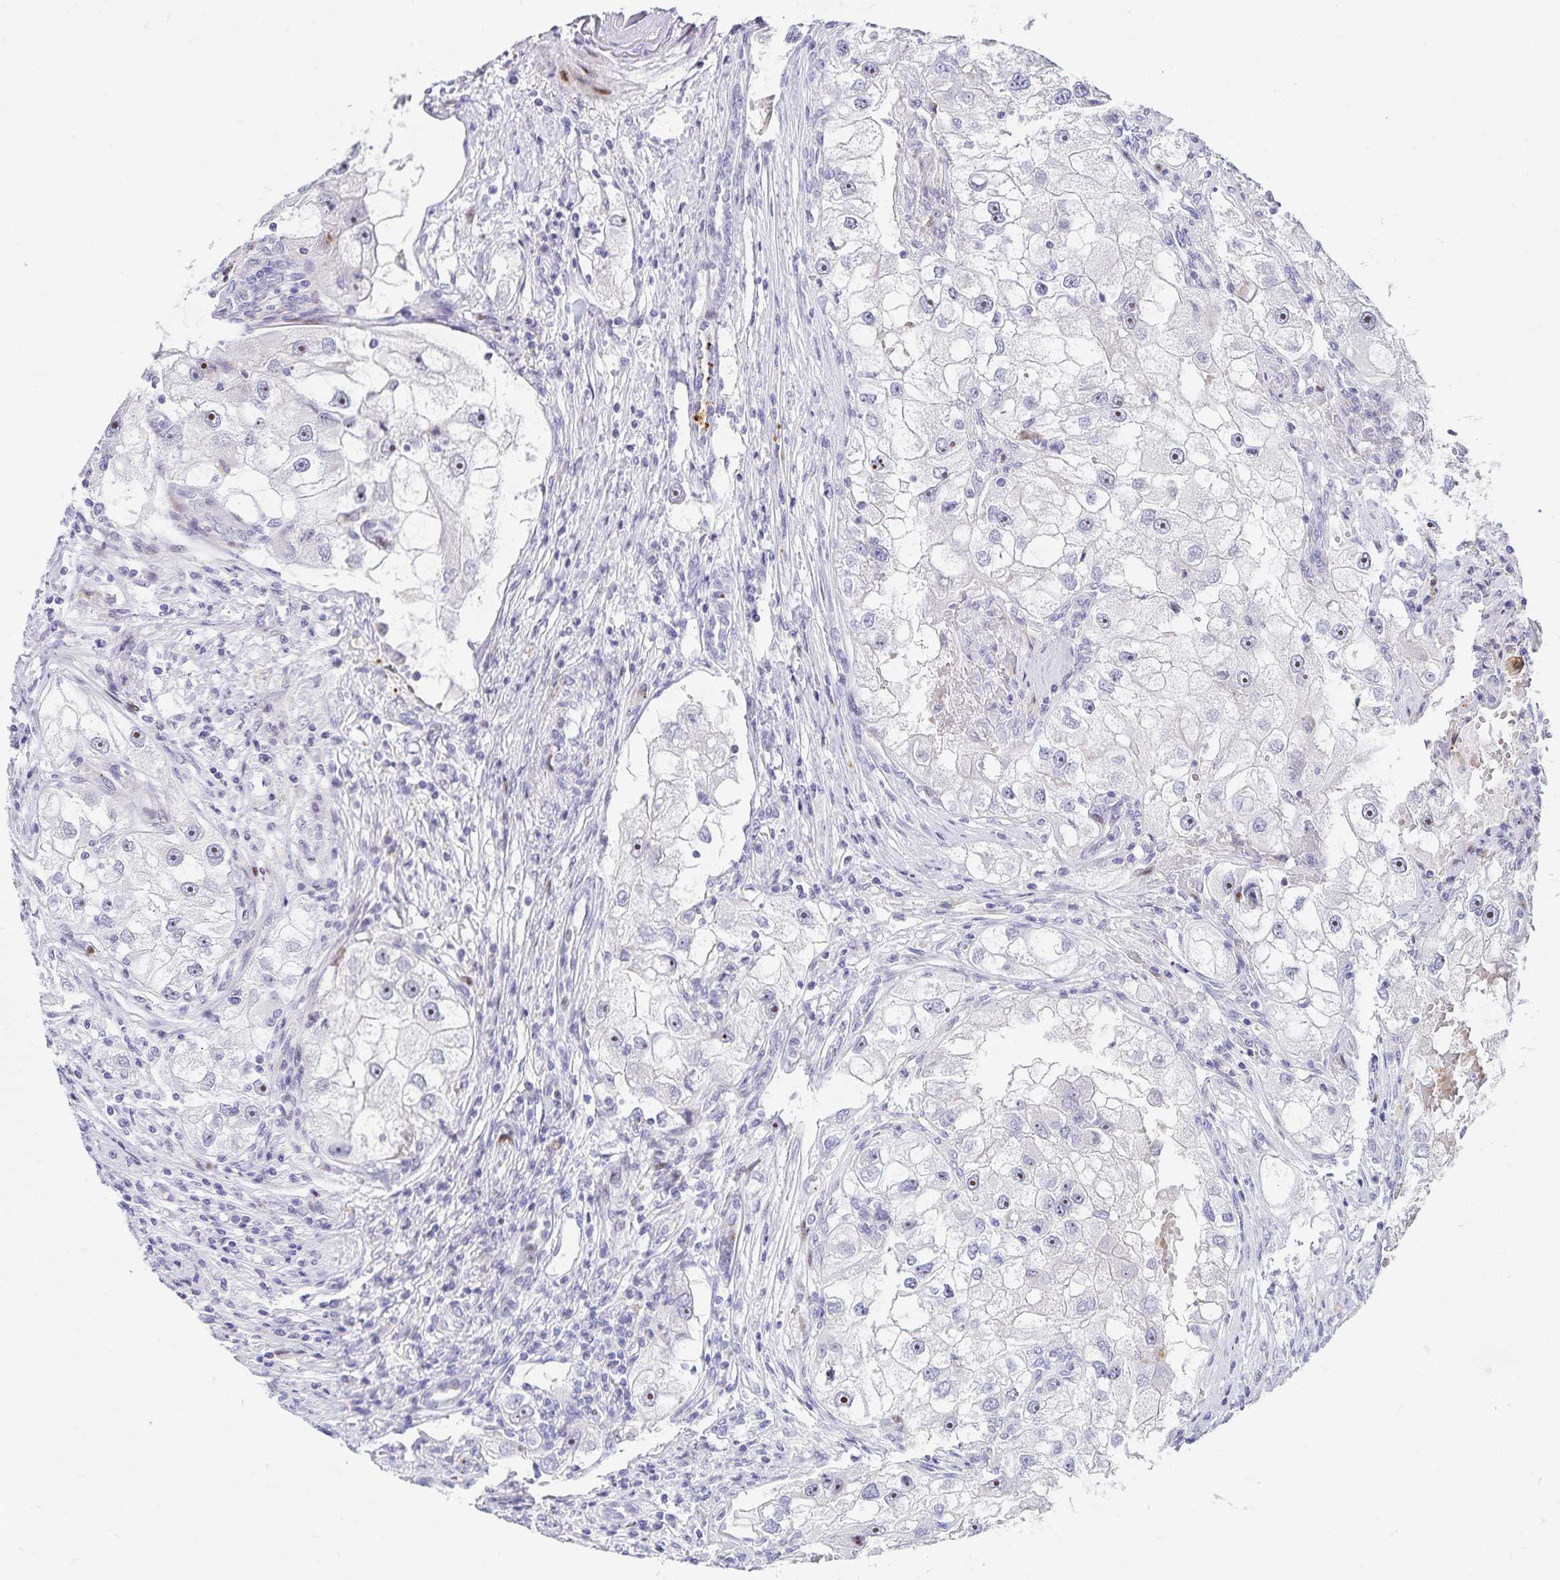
{"staining": {"intensity": "negative", "quantity": "none", "location": "none"}, "tissue": "renal cancer", "cell_type": "Tumor cells", "image_type": "cancer", "snomed": [{"axis": "morphology", "description": "Adenocarcinoma, NOS"}, {"axis": "topography", "description": "Kidney"}], "caption": "Tumor cells are negative for brown protein staining in renal cancer (adenocarcinoma).", "gene": "KBTBD13", "patient": {"sex": "male", "age": 63}}